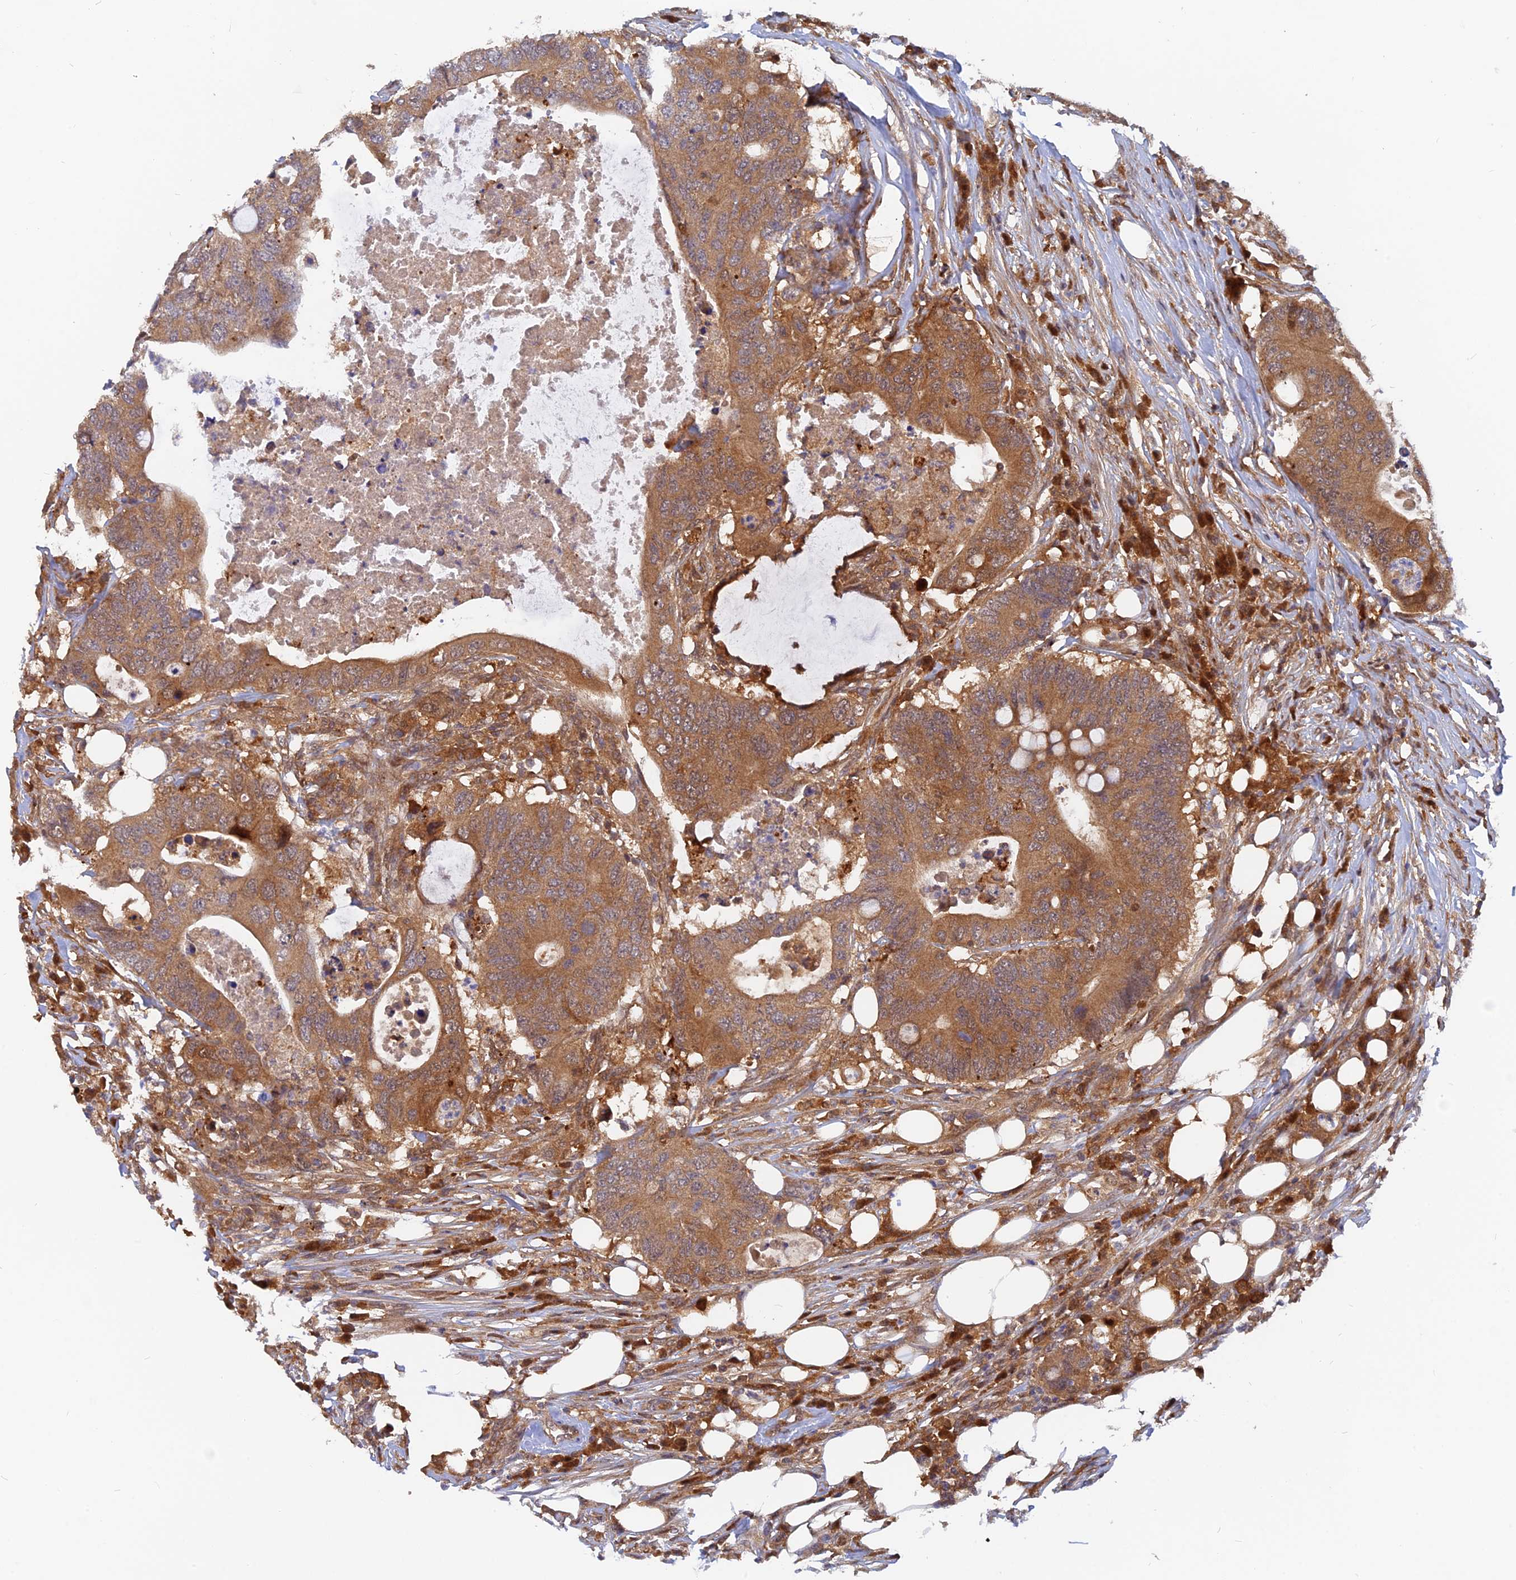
{"staining": {"intensity": "moderate", "quantity": ">75%", "location": "cytoplasmic/membranous"}, "tissue": "colorectal cancer", "cell_type": "Tumor cells", "image_type": "cancer", "snomed": [{"axis": "morphology", "description": "Adenocarcinoma, NOS"}, {"axis": "topography", "description": "Colon"}], "caption": "This micrograph demonstrates IHC staining of colorectal cancer (adenocarcinoma), with medium moderate cytoplasmic/membranous positivity in approximately >75% of tumor cells.", "gene": "ARL2BP", "patient": {"sex": "male", "age": 71}}